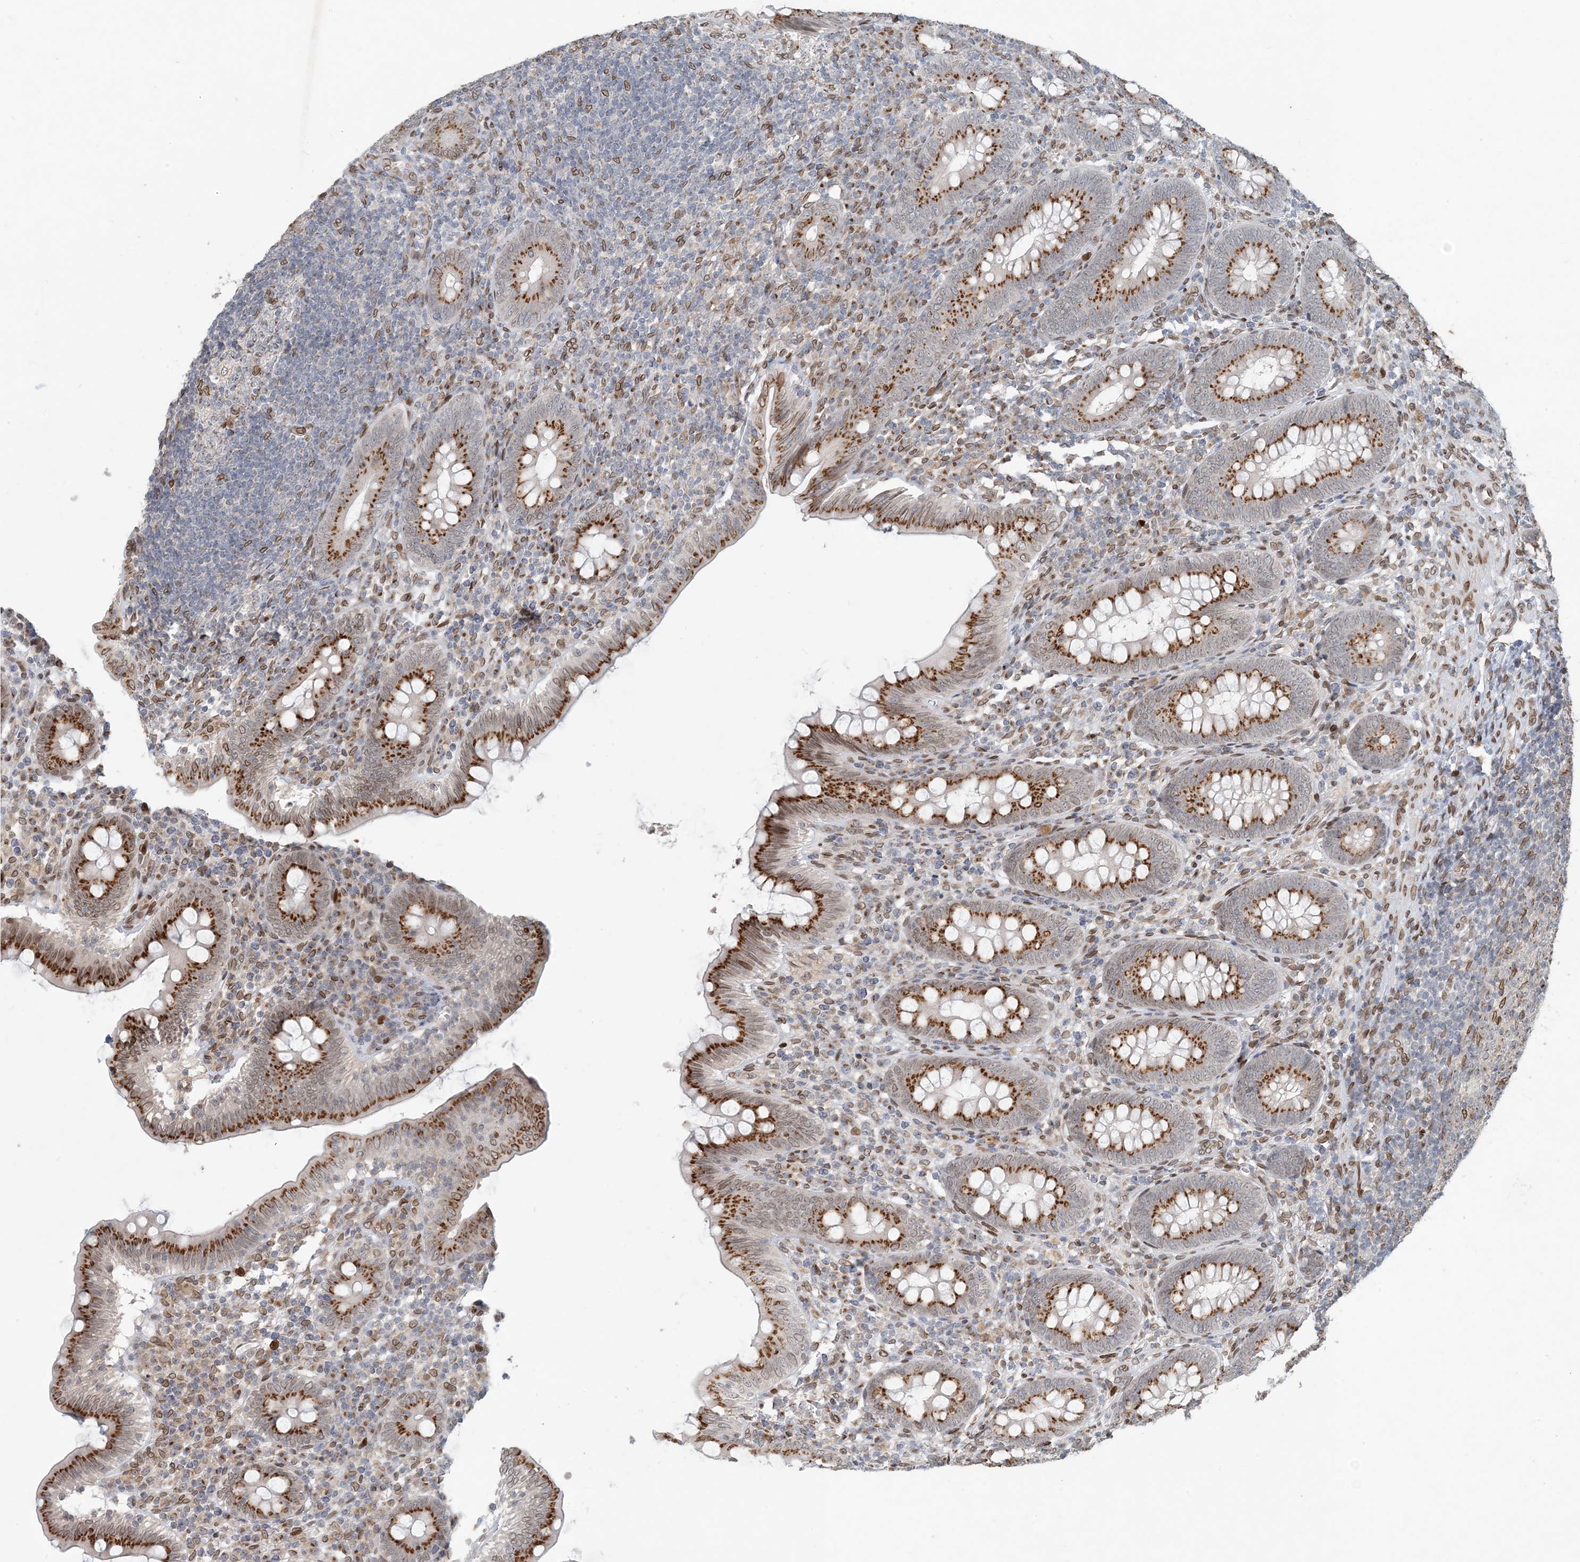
{"staining": {"intensity": "strong", "quantity": ">75%", "location": "cytoplasmic/membranous"}, "tissue": "appendix", "cell_type": "Glandular cells", "image_type": "normal", "snomed": [{"axis": "morphology", "description": "Normal tissue, NOS"}, {"axis": "topography", "description": "Appendix"}], "caption": "About >75% of glandular cells in unremarkable appendix demonstrate strong cytoplasmic/membranous protein staining as visualized by brown immunohistochemical staining.", "gene": "SLC35A2", "patient": {"sex": "male", "age": 14}}